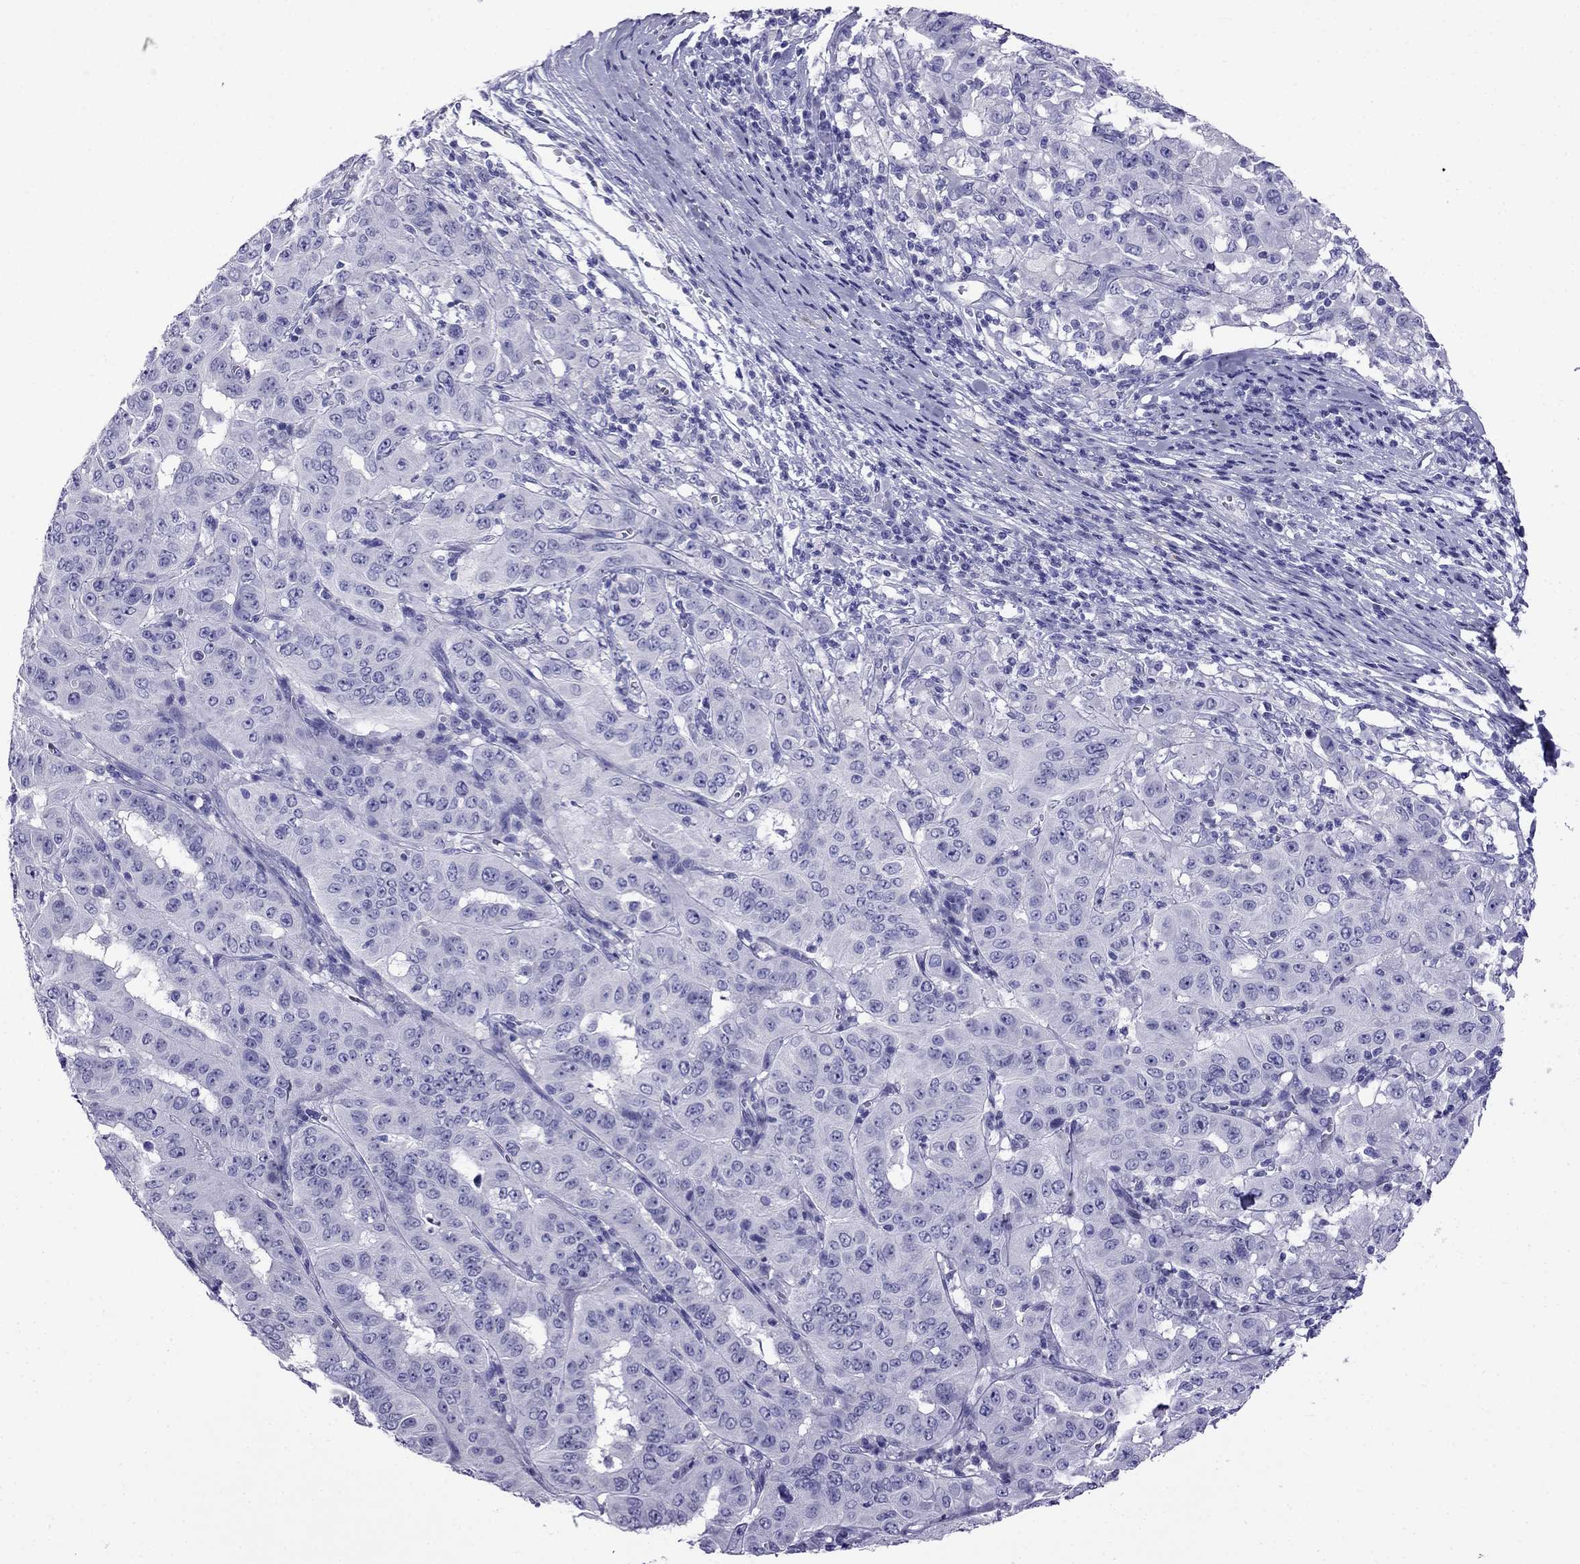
{"staining": {"intensity": "negative", "quantity": "none", "location": "none"}, "tissue": "pancreatic cancer", "cell_type": "Tumor cells", "image_type": "cancer", "snomed": [{"axis": "morphology", "description": "Adenocarcinoma, NOS"}, {"axis": "topography", "description": "Pancreas"}], "caption": "Pancreatic adenocarcinoma was stained to show a protein in brown. There is no significant positivity in tumor cells.", "gene": "ARR3", "patient": {"sex": "male", "age": 63}}